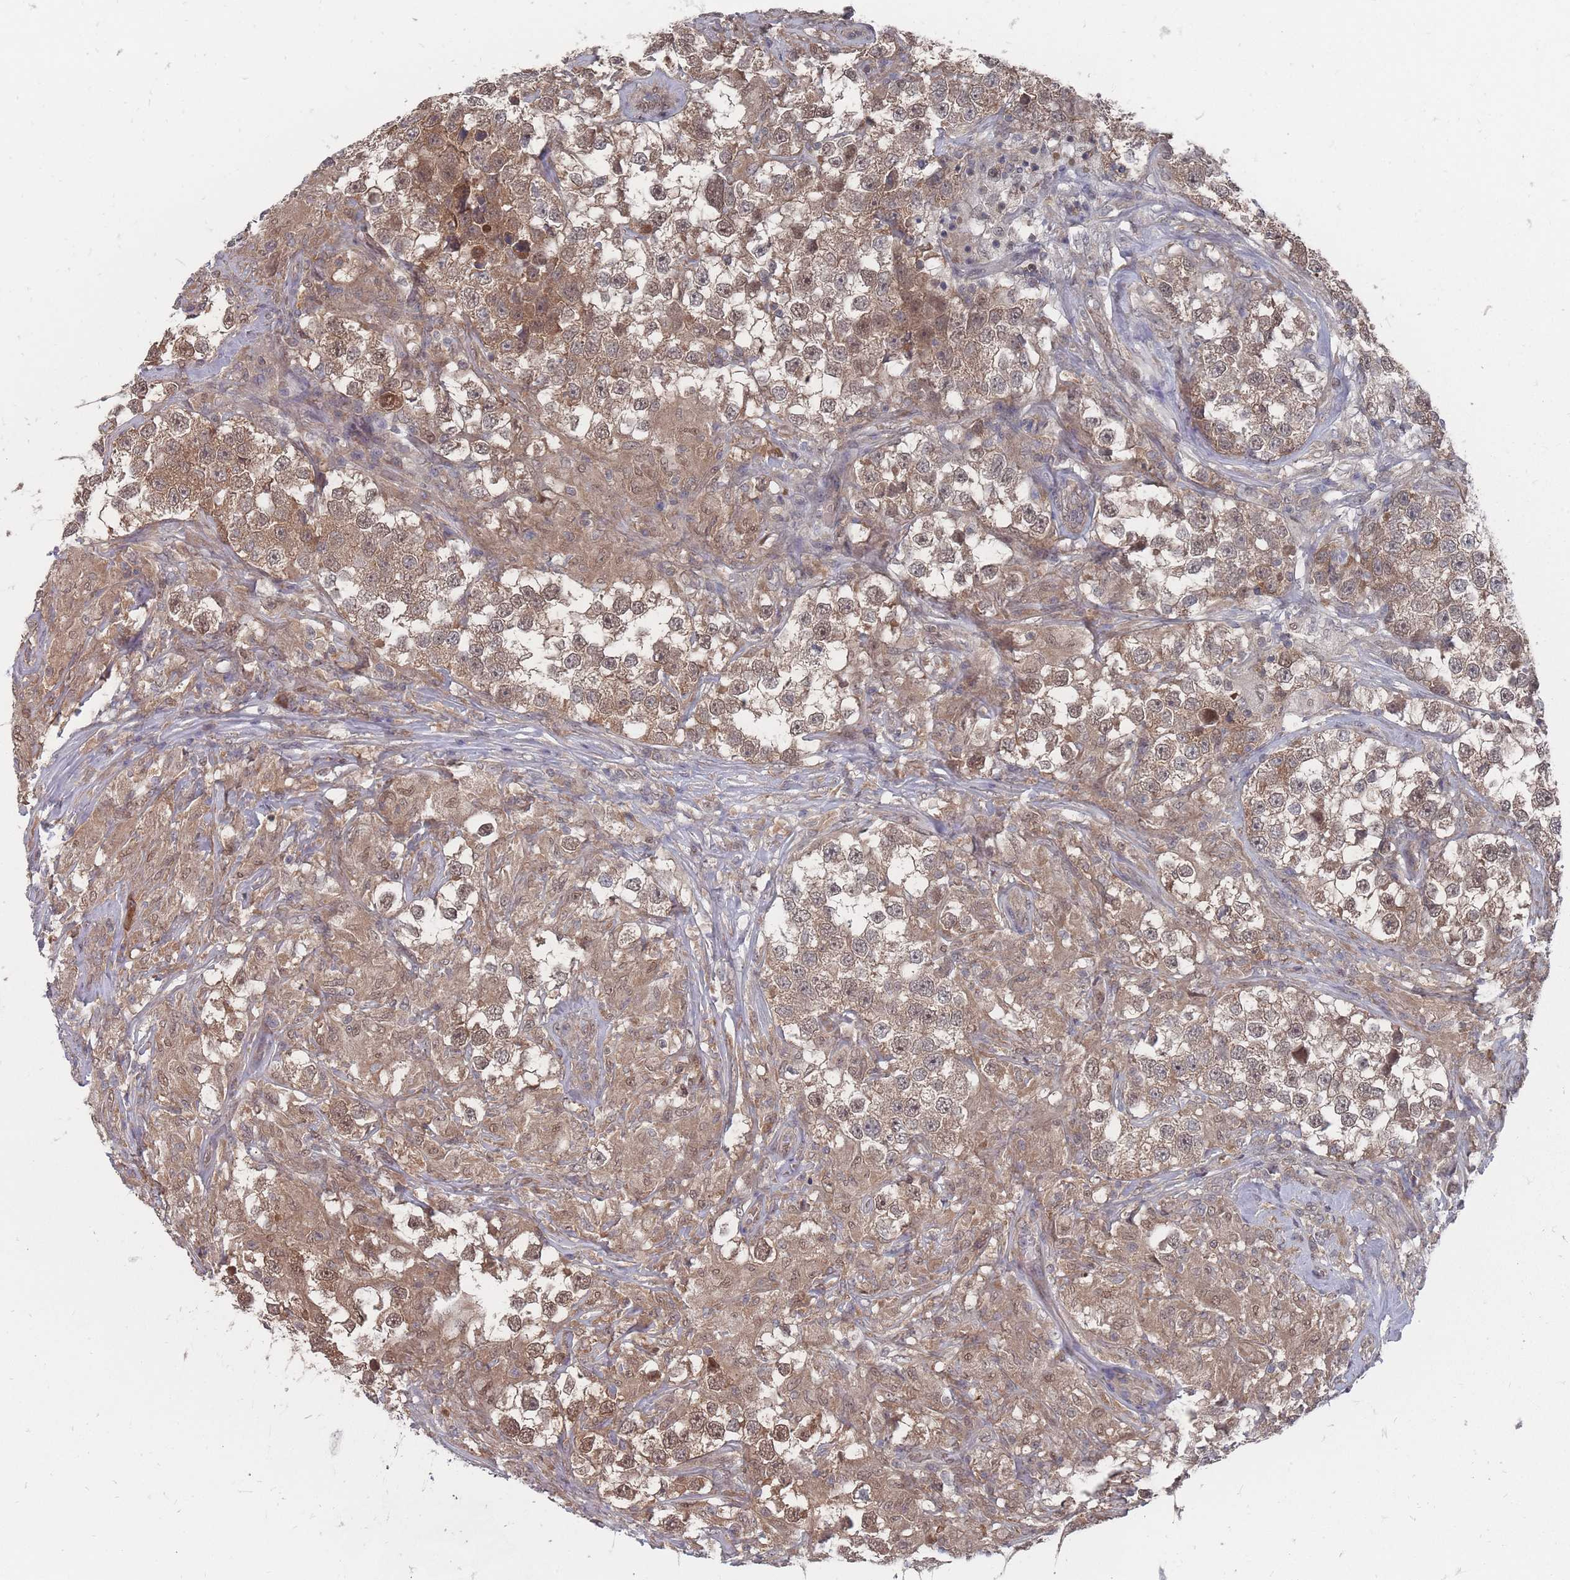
{"staining": {"intensity": "moderate", "quantity": ">75%", "location": "cytoplasmic/membranous,nuclear"}, "tissue": "testis cancer", "cell_type": "Tumor cells", "image_type": "cancer", "snomed": [{"axis": "morphology", "description": "Seminoma, NOS"}, {"axis": "topography", "description": "Testis"}], "caption": "Testis cancer tissue reveals moderate cytoplasmic/membranous and nuclear positivity in about >75% of tumor cells, visualized by immunohistochemistry. Nuclei are stained in blue.", "gene": "NKD1", "patient": {"sex": "male", "age": 46}}